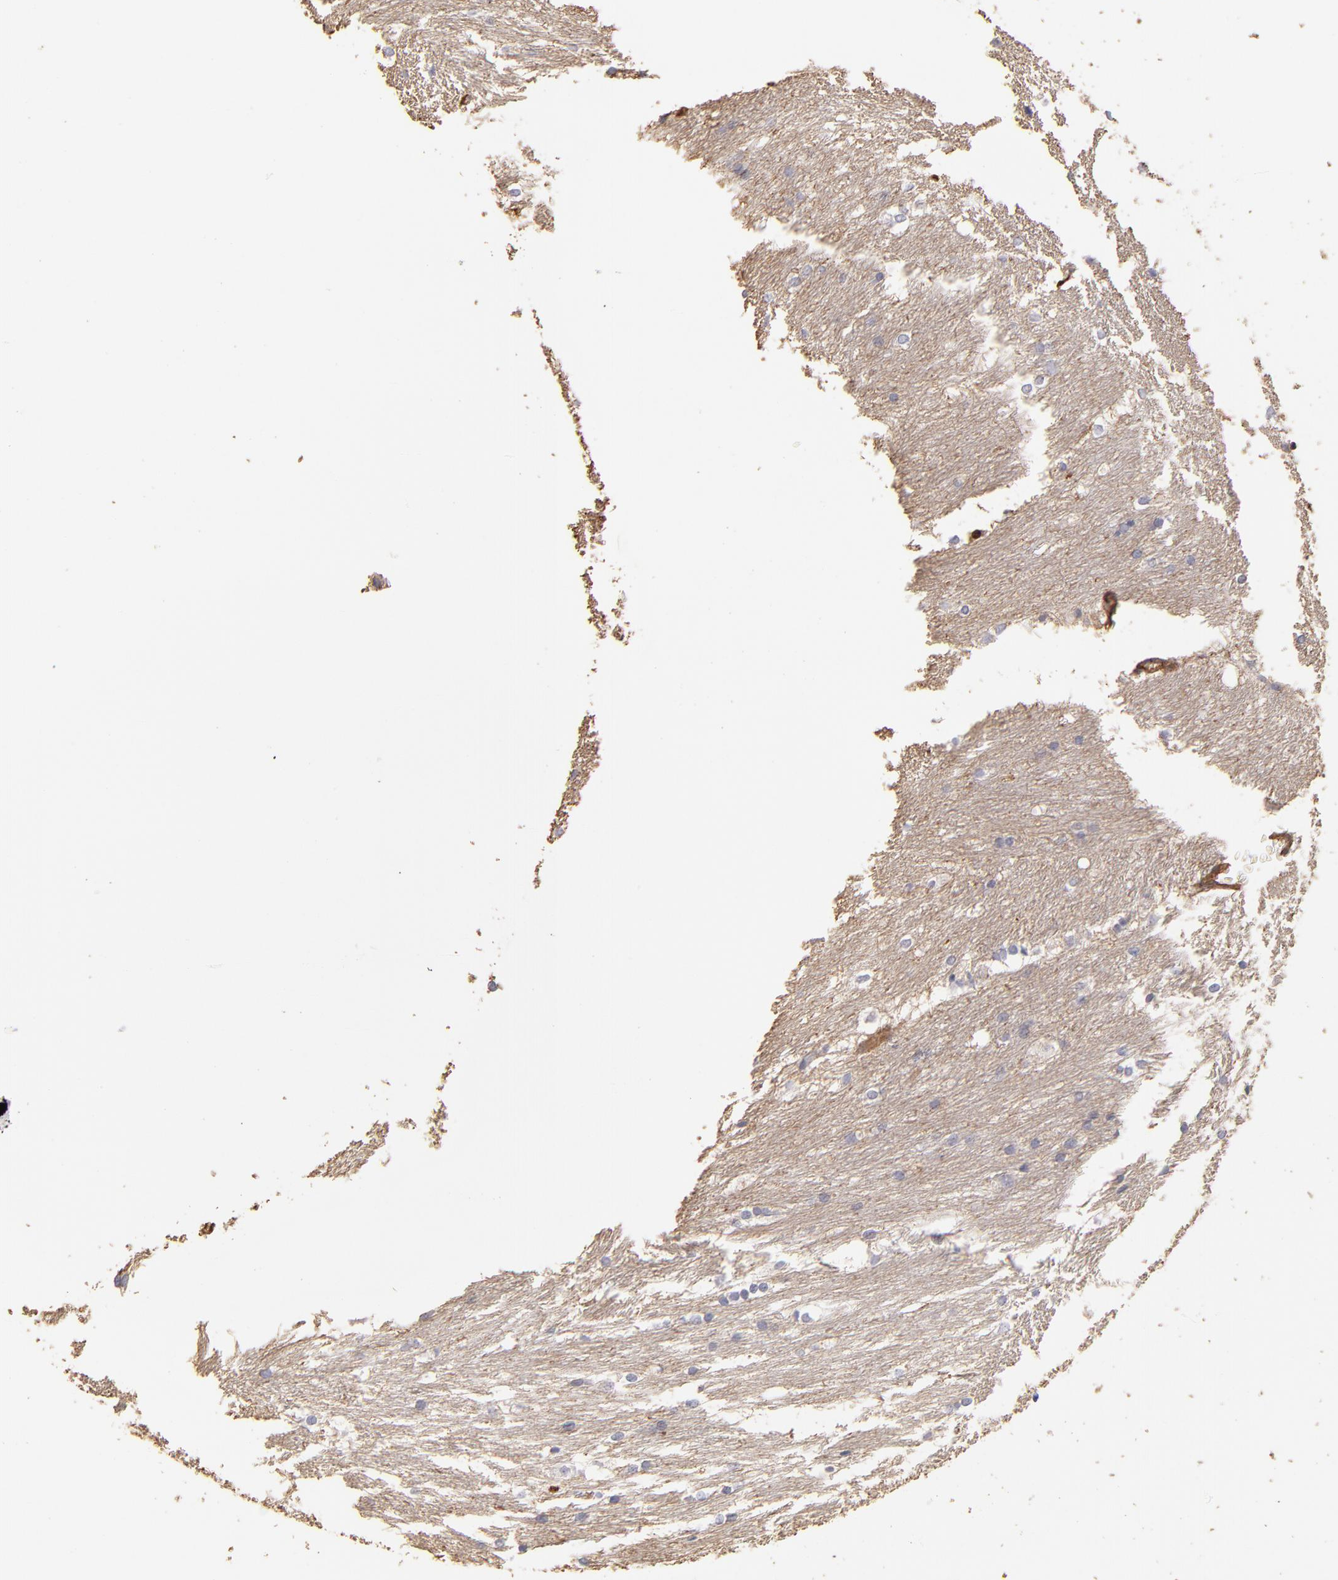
{"staining": {"intensity": "negative", "quantity": "none", "location": "none"}, "tissue": "caudate", "cell_type": "Glial cells", "image_type": "normal", "snomed": [{"axis": "morphology", "description": "Normal tissue, NOS"}, {"axis": "topography", "description": "Lateral ventricle wall"}], "caption": "Immunohistochemistry of normal human caudate reveals no positivity in glial cells.", "gene": "ABCB1", "patient": {"sex": "female", "age": 19}}